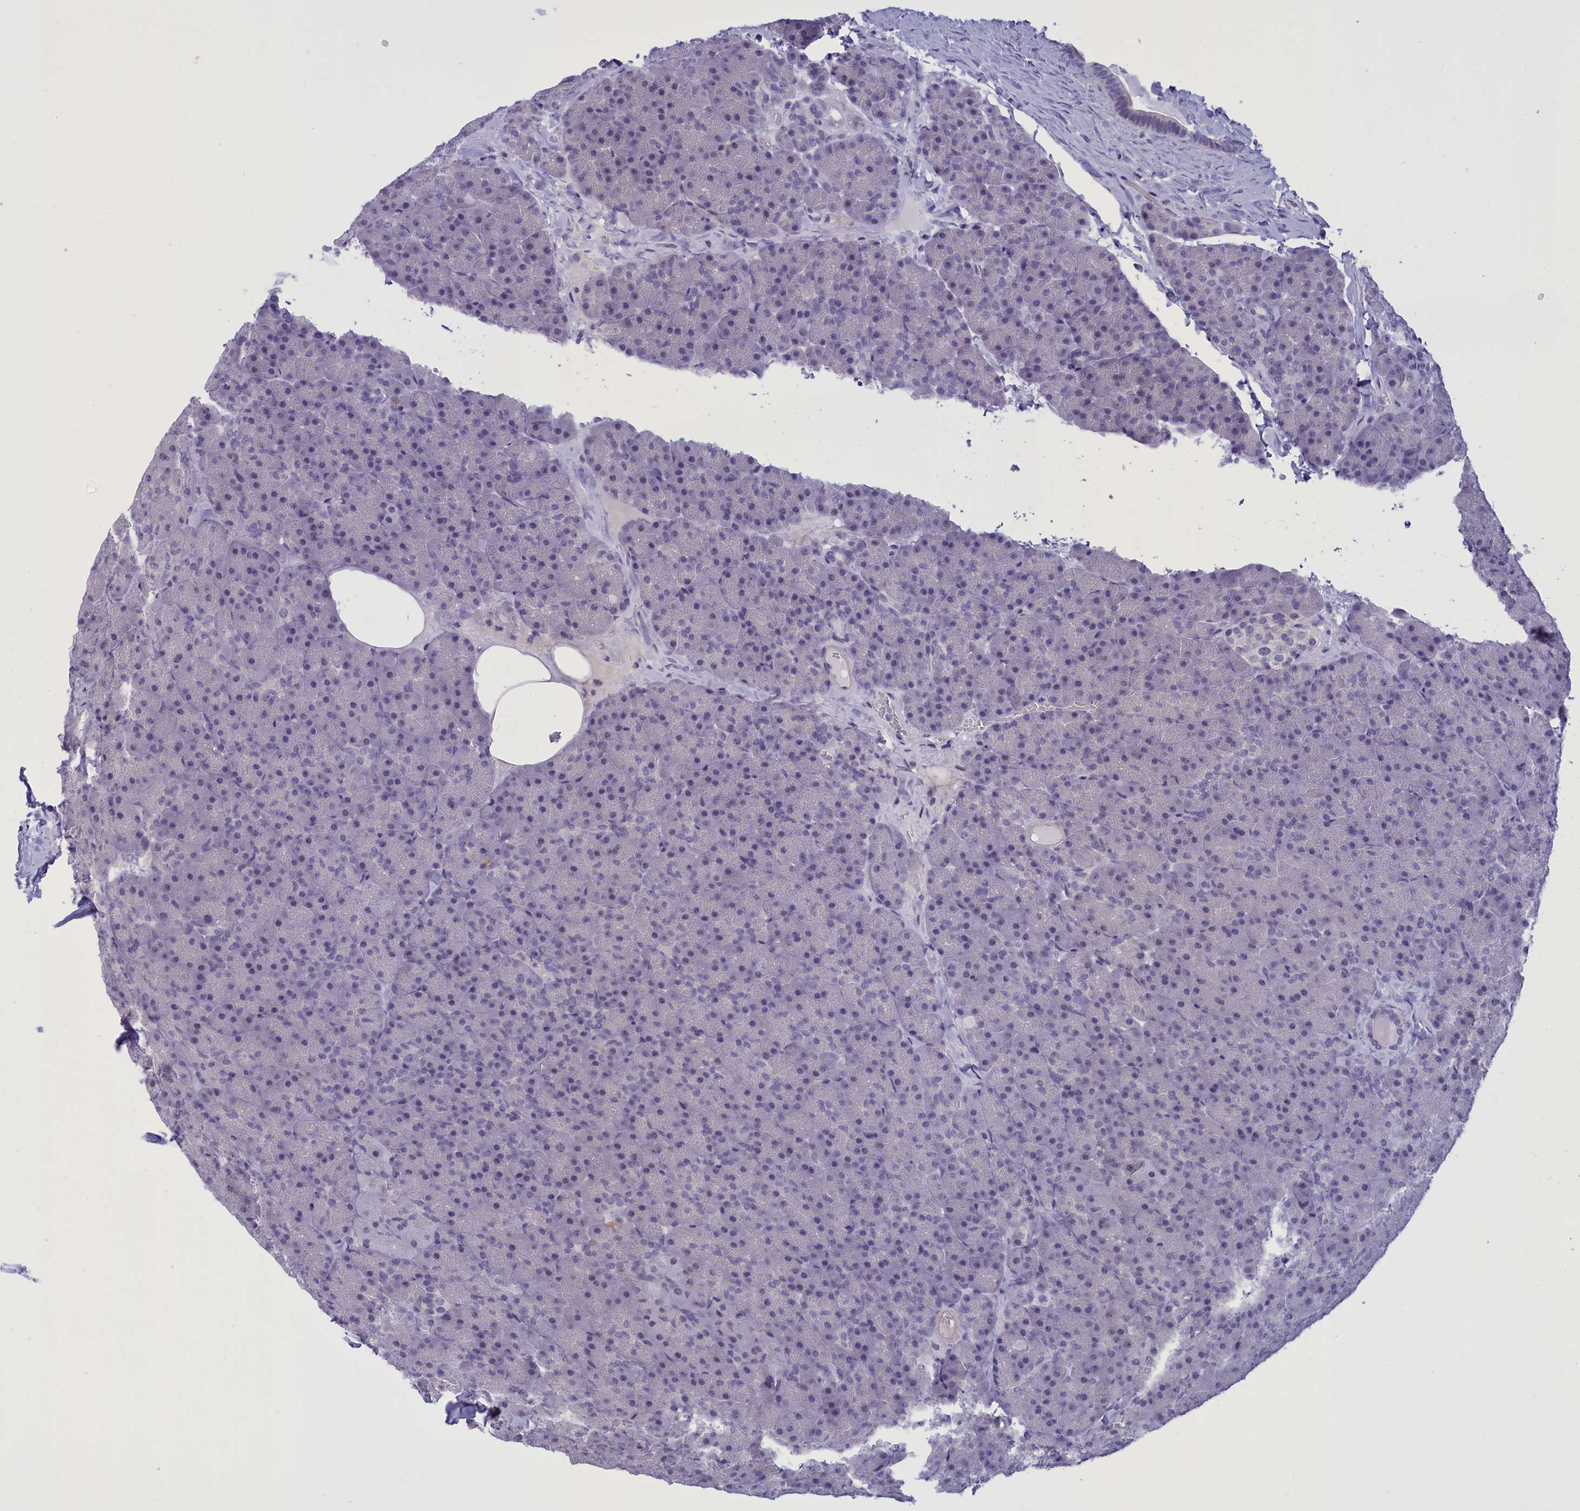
{"staining": {"intensity": "weak", "quantity": "<25%", "location": "nuclear"}, "tissue": "pancreas", "cell_type": "Exocrine glandular cells", "image_type": "normal", "snomed": [{"axis": "morphology", "description": "Normal tissue, NOS"}, {"axis": "topography", "description": "Pancreas"}], "caption": "Pancreas was stained to show a protein in brown. There is no significant expression in exocrine glandular cells. Brightfield microscopy of immunohistochemistry stained with DAB (3,3'-diaminobenzidine) (brown) and hematoxylin (blue), captured at high magnification.", "gene": "ELOA2", "patient": {"sex": "male", "age": 36}}